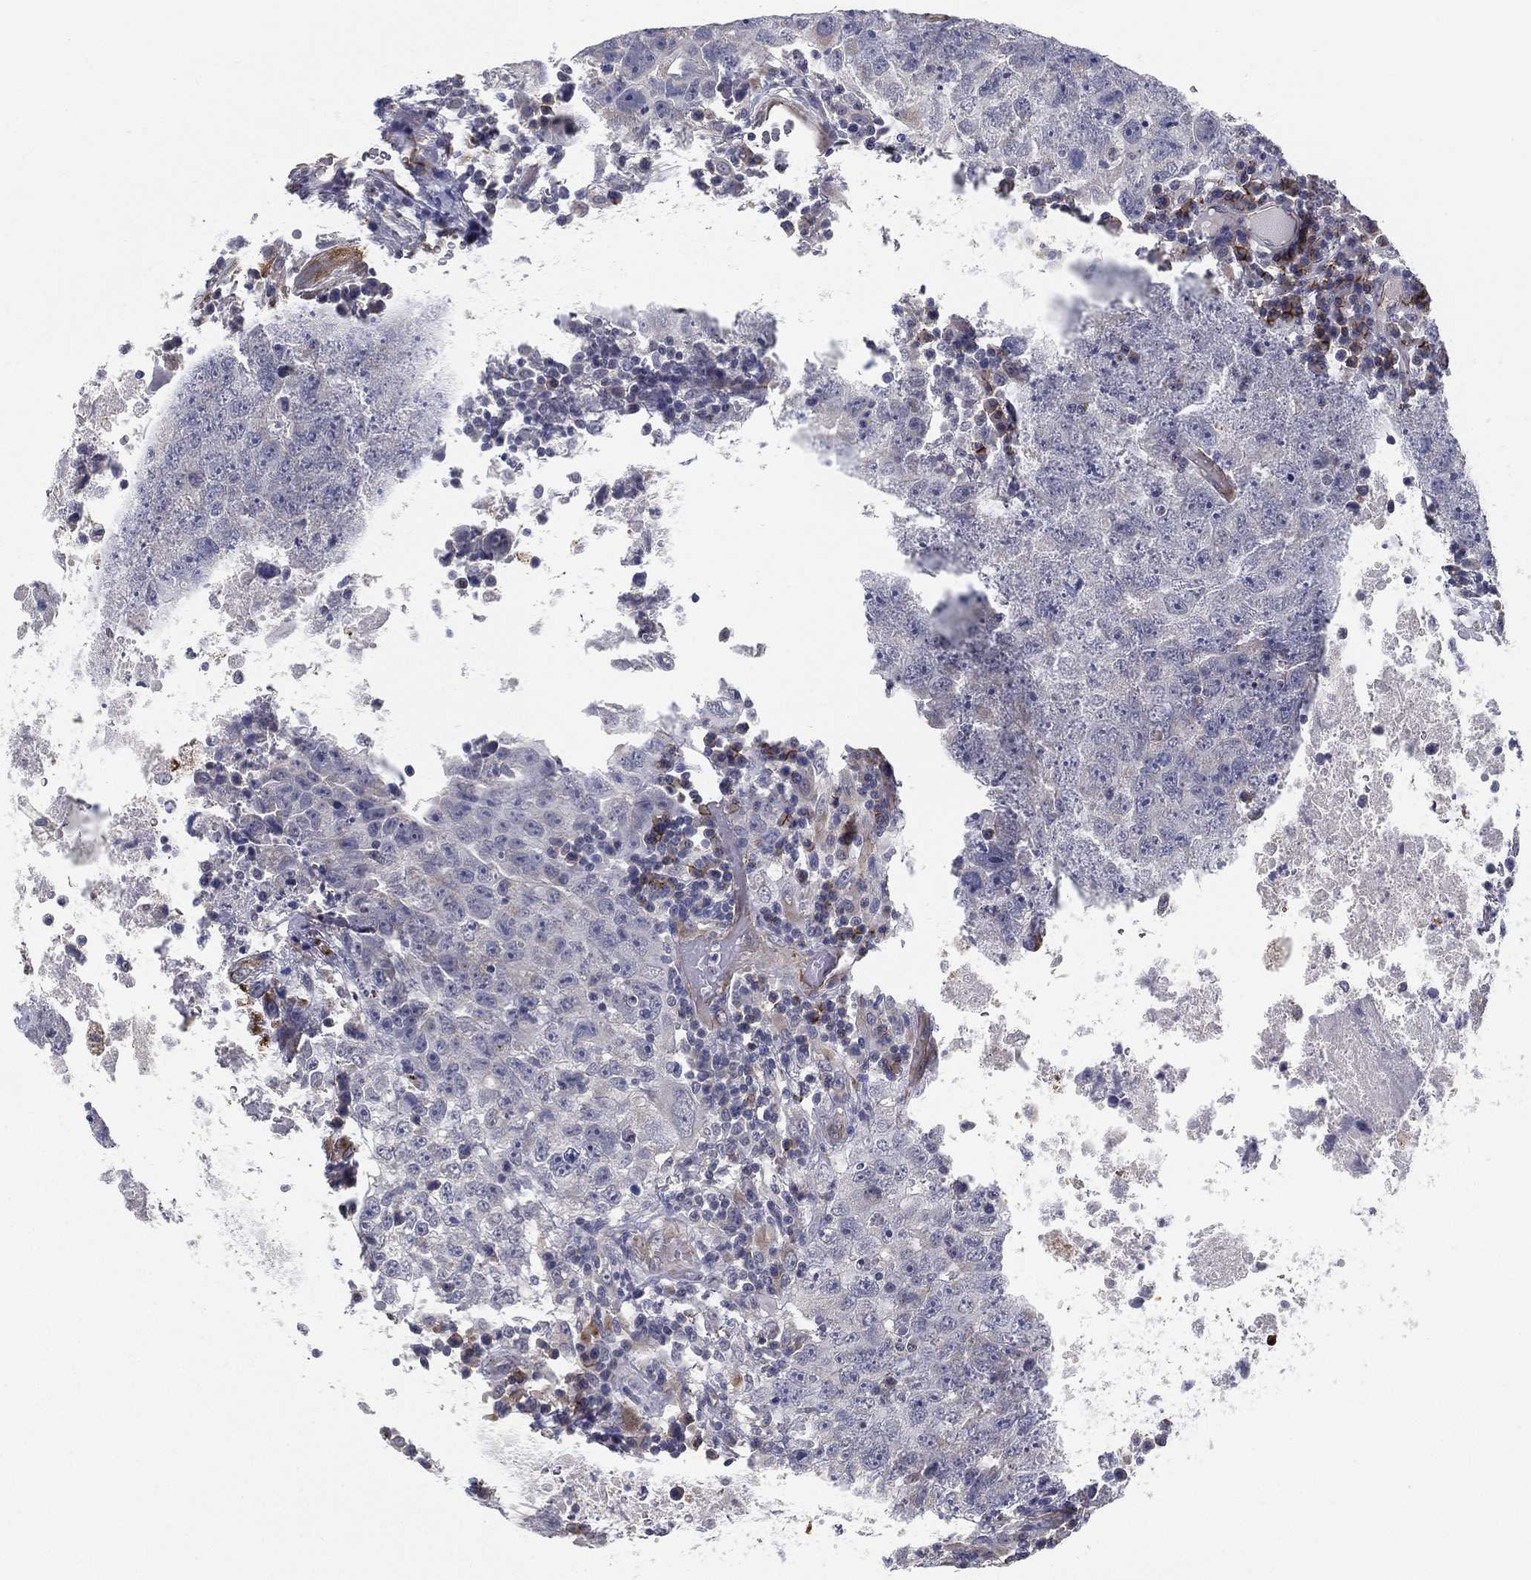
{"staining": {"intensity": "negative", "quantity": "none", "location": "none"}, "tissue": "testis cancer", "cell_type": "Tumor cells", "image_type": "cancer", "snomed": [{"axis": "morphology", "description": "Necrosis, NOS"}, {"axis": "morphology", "description": "Carcinoma, Embryonal, NOS"}, {"axis": "topography", "description": "Testis"}], "caption": "This is an immunohistochemistry (IHC) image of human testis embryonal carcinoma. There is no staining in tumor cells.", "gene": "LRRC56", "patient": {"sex": "male", "age": 19}}